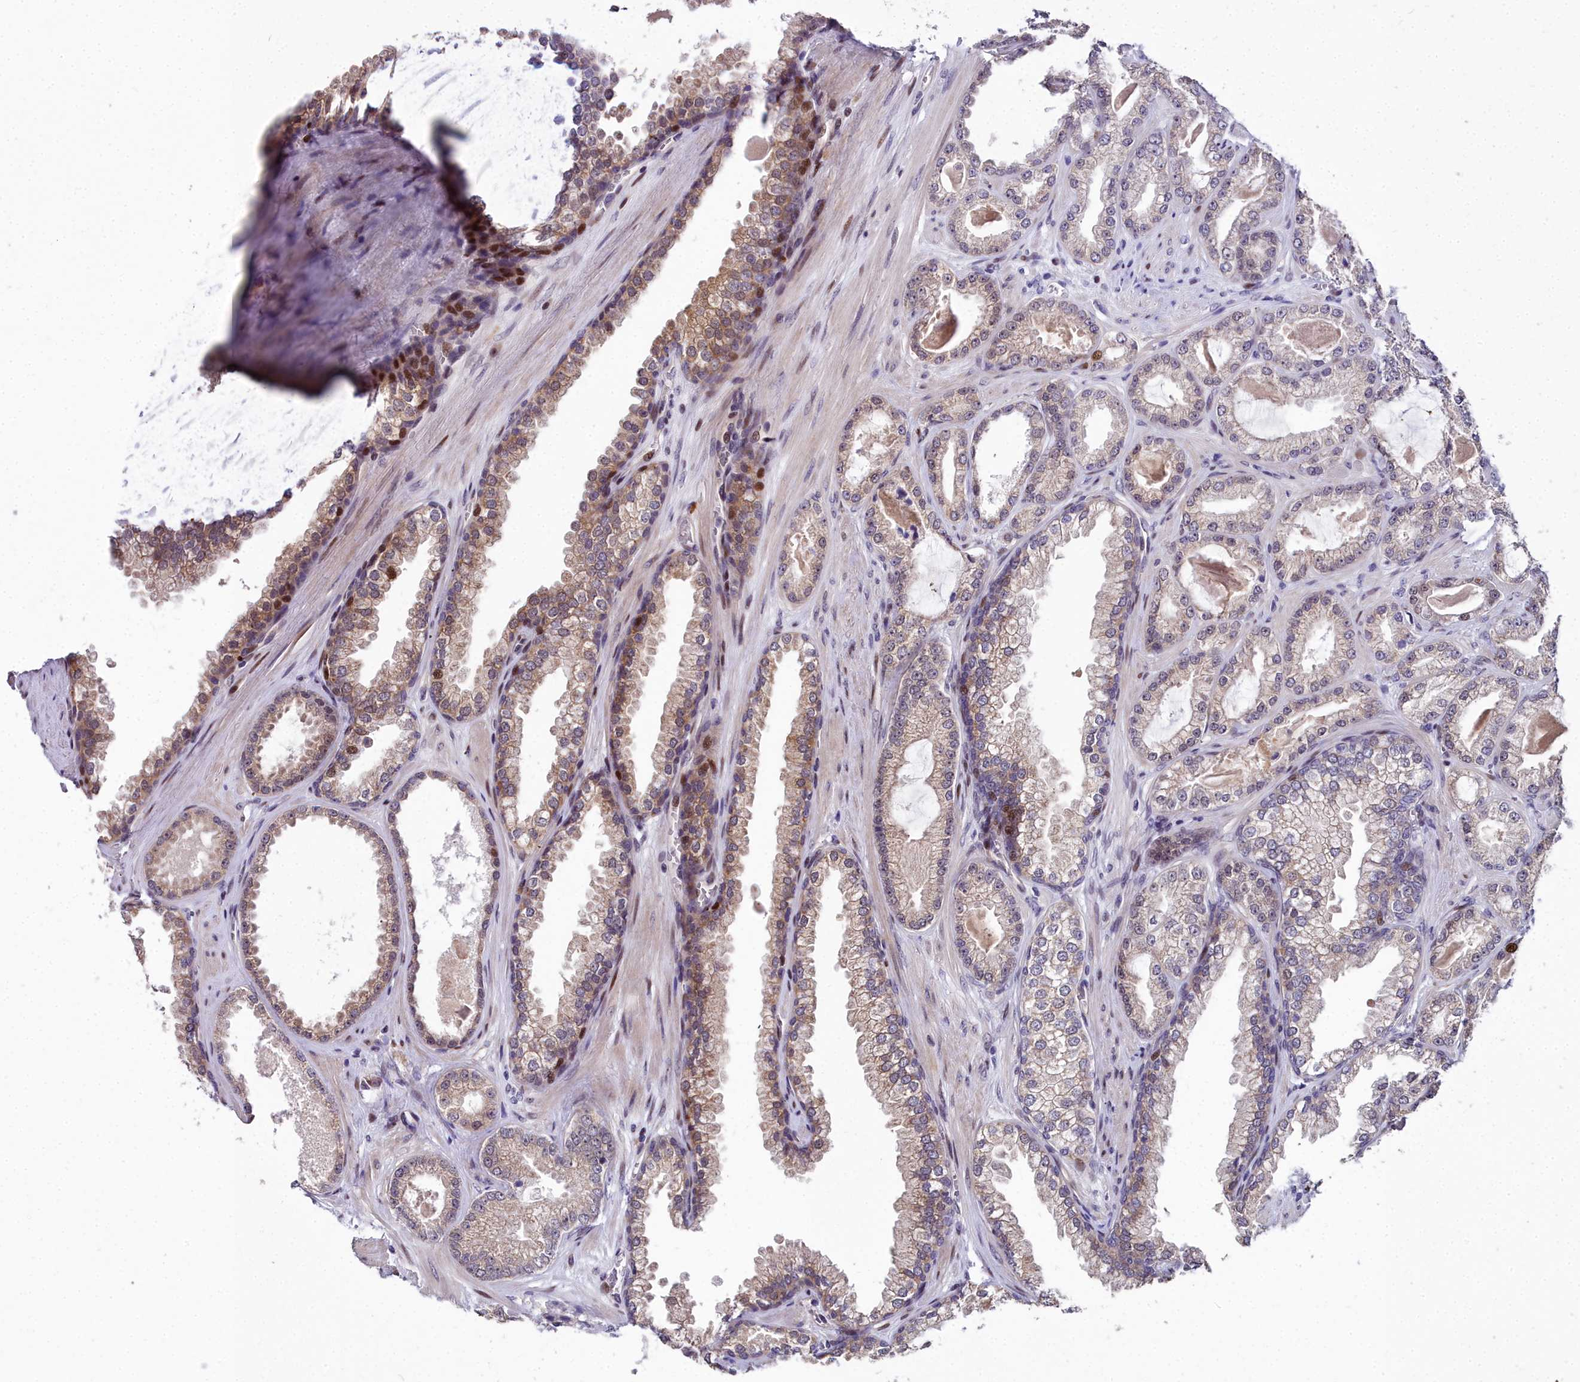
{"staining": {"intensity": "weak", "quantity": "25%-75%", "location": "cytoplasmic/membranous"}, "tissue": "prostate cancer", "cell_type": "Tumor cells", "image_type": "cancer", "snomed": [{"axis": "morphology", "description": "Adenocarcinoma, Low grade"}, {"axis": "topography", "description": "Prostate"}], "caption": "This is an image of immunohistochemistry staining of prostate cancer (adenocarcinoma (low-grade)), which shows weak expression in the cytoplasmic/membranous of tumor cells.", "gene": "AP1M1", "patient": {"sex": "male", "age": 57}}